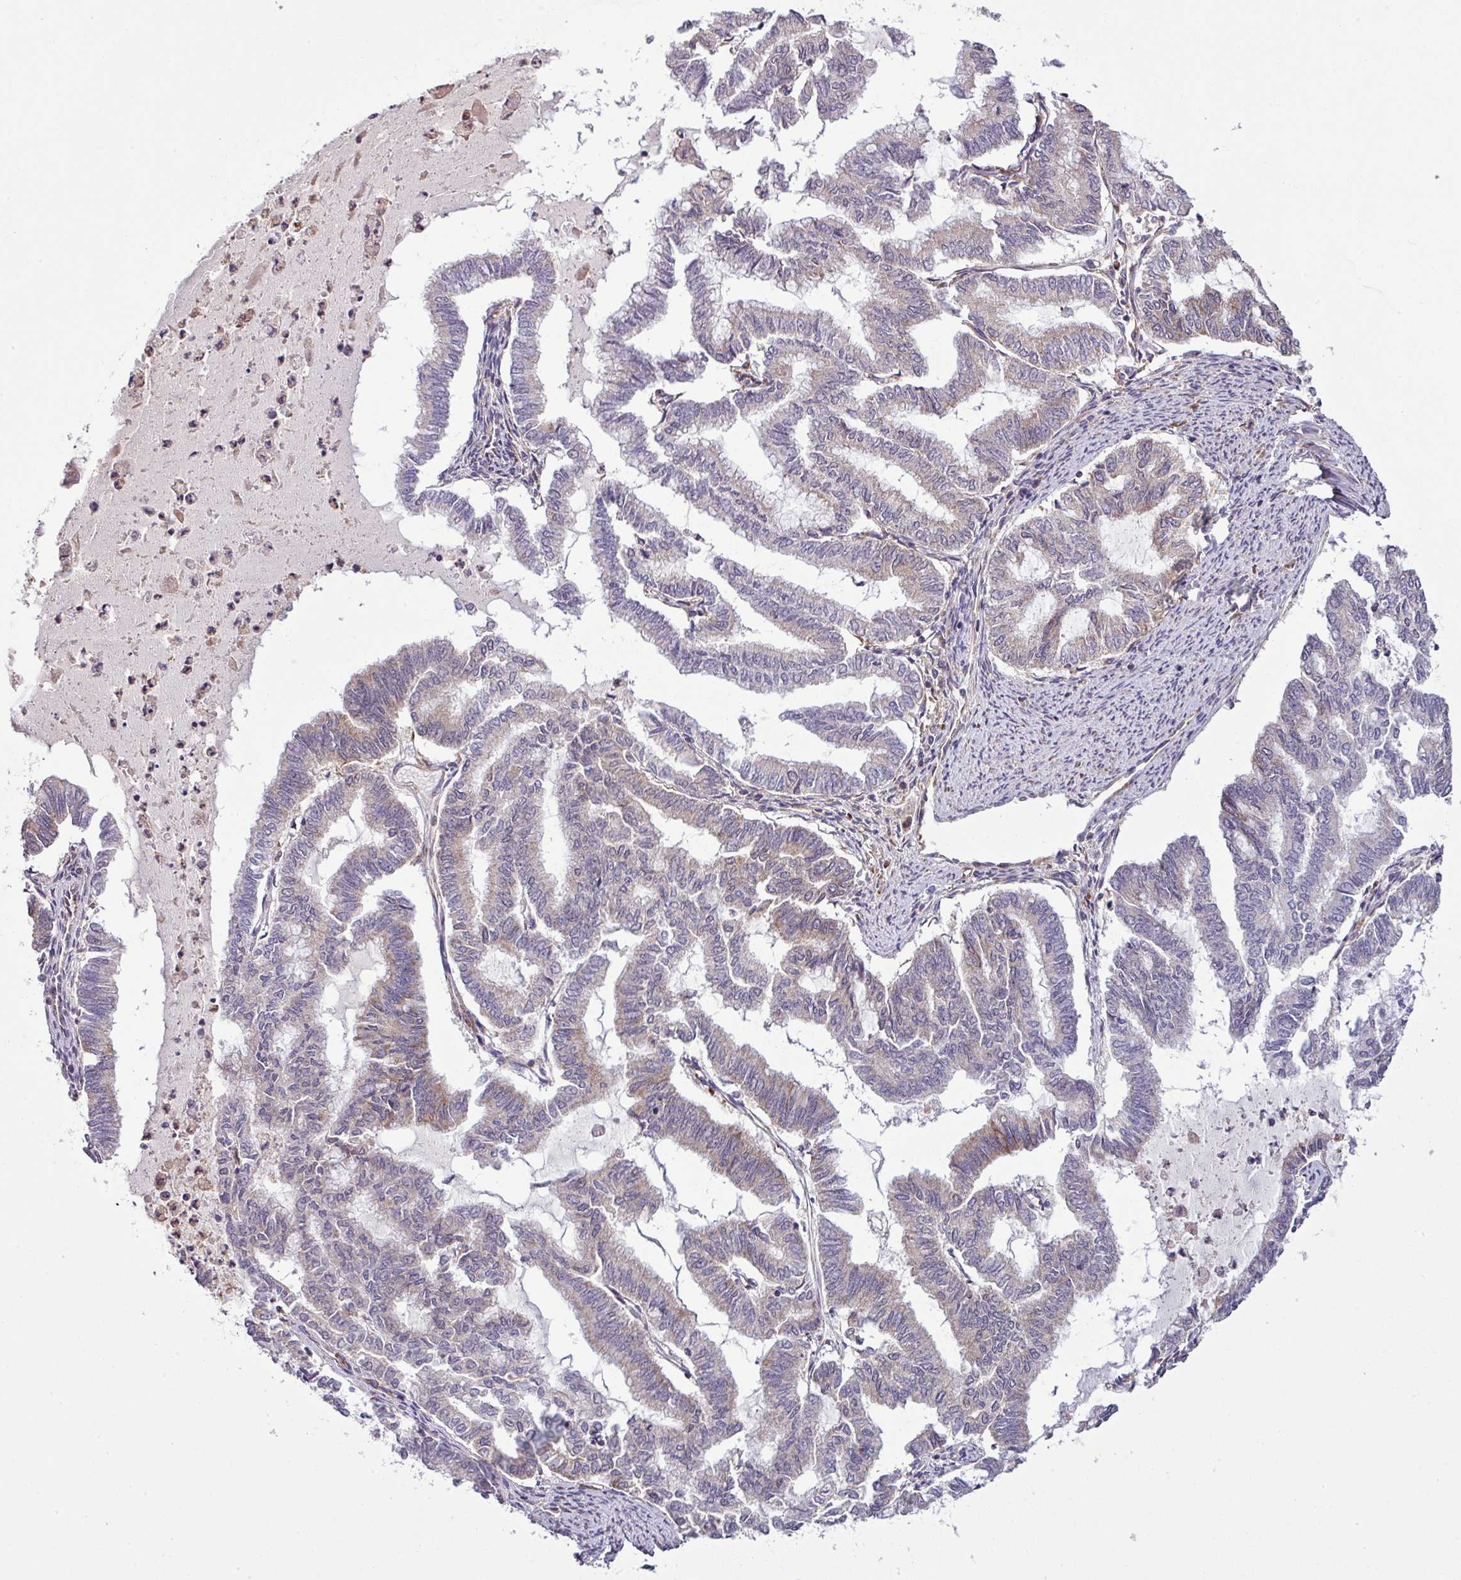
{"staining": {"intensity": "weak", "quantity": "<25%", "location": "cytoplasmic/membranous"}, "tissue": "endometrial cancer", "cell_type": "Tumor cells", "image_type": "cancer", "snomed": [{"axis": "morphology", "description": "Adenocarcinoma, NOS"}, {"axis": "topography", "description": "Endometrium"}], "caption": "Micrograph shows no significant protein positivity in tumor cells of adenocarcinoma (endometrial).", "gene": "LRRC74B", "patient": {"sex": "female", "age": 79}}